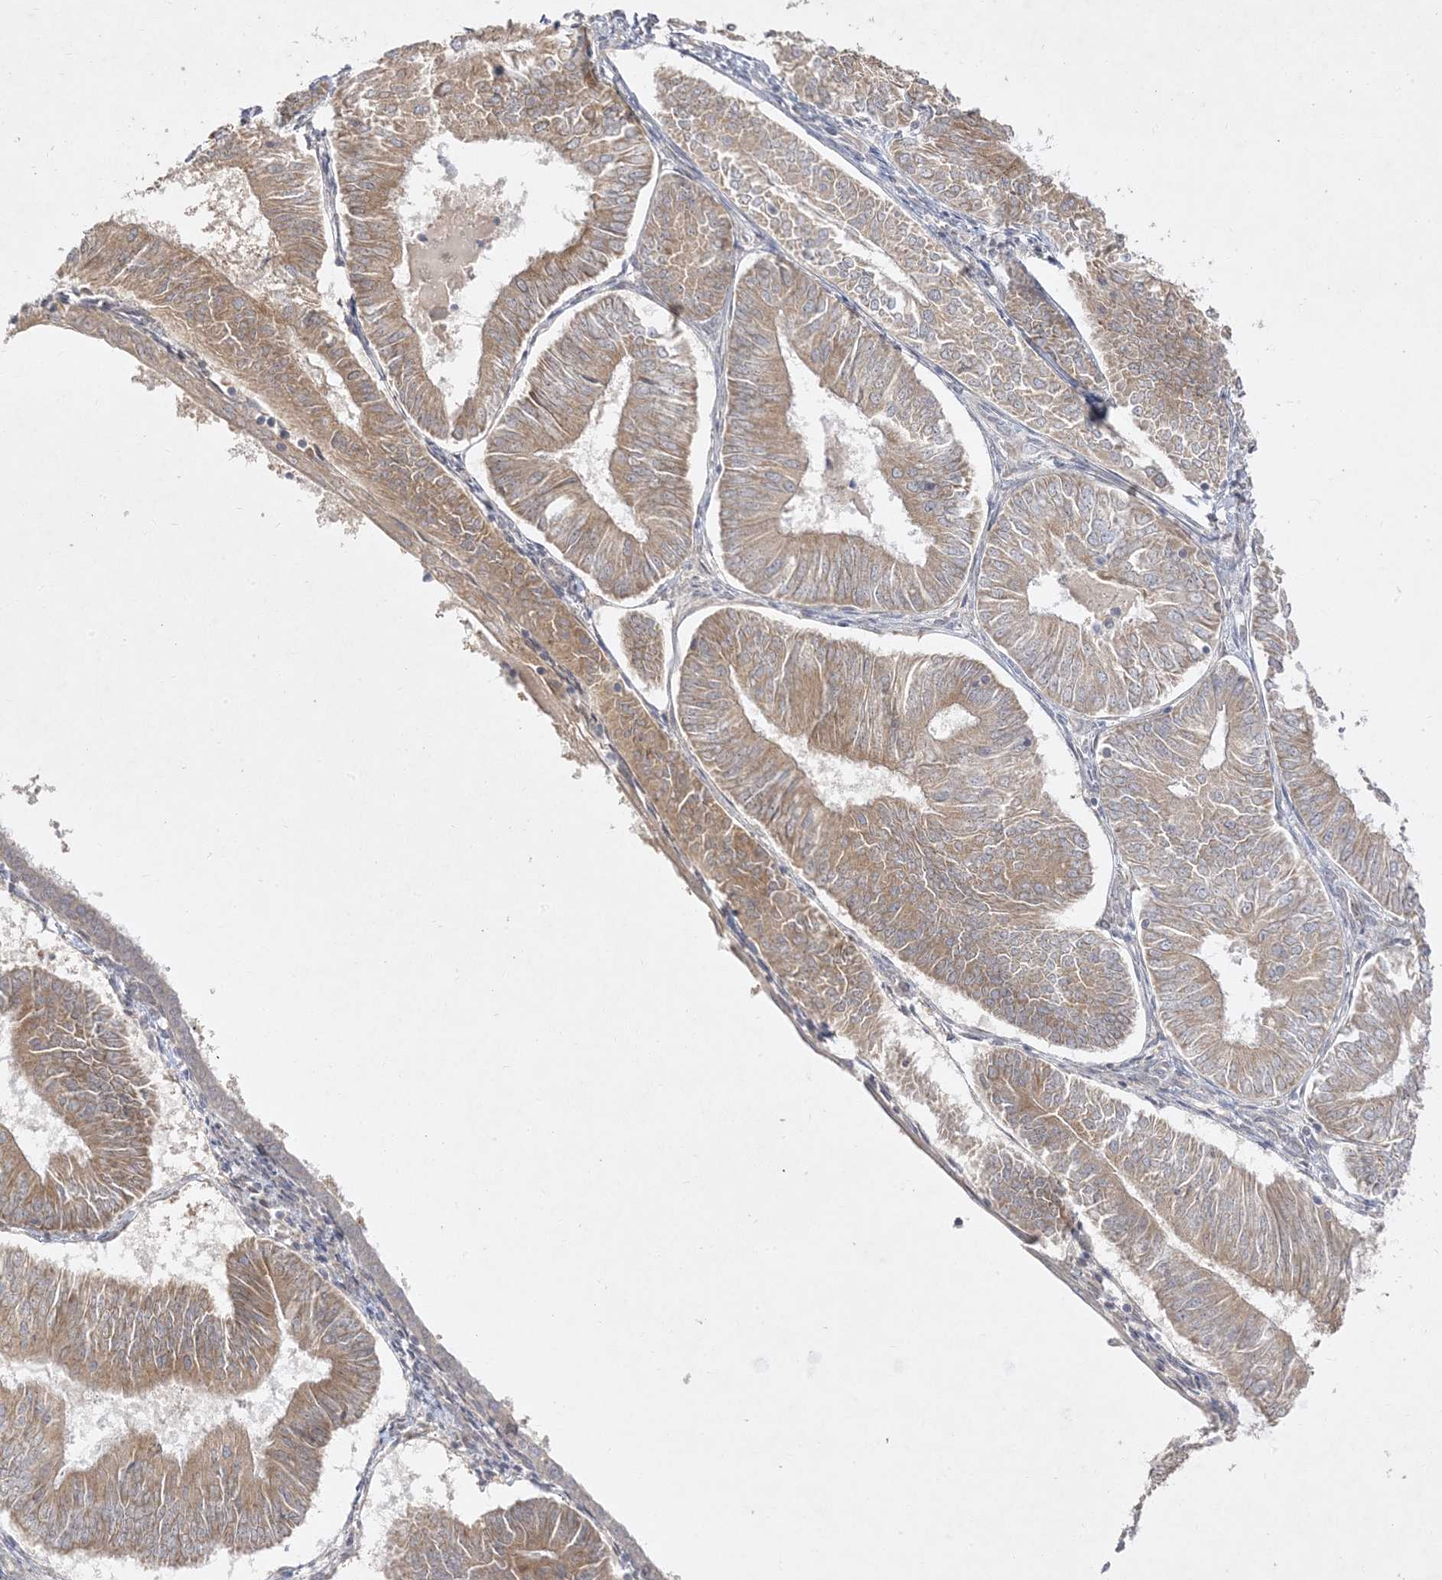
{"staining": {"intensity": "moderate", "quantity": ">75%", "location": "cytoplasmic/membranous"}, "tissue": "endometrial cancer", "cell_type": "Tumor cells", "image_type": "cancer", "snomed": [{"axis": "morphology", "description": "Adenocarcinoma, NOS"}, {"axis": "topography", "description": "Endometrium"}], "caption": "Tumor cells display moderate cytoplasmic/membranous staining in about >75% of cells in endometrial adenocarcinoma.", "gene": "C2CD2", "patient": {"sex": "female", "age": 58}}